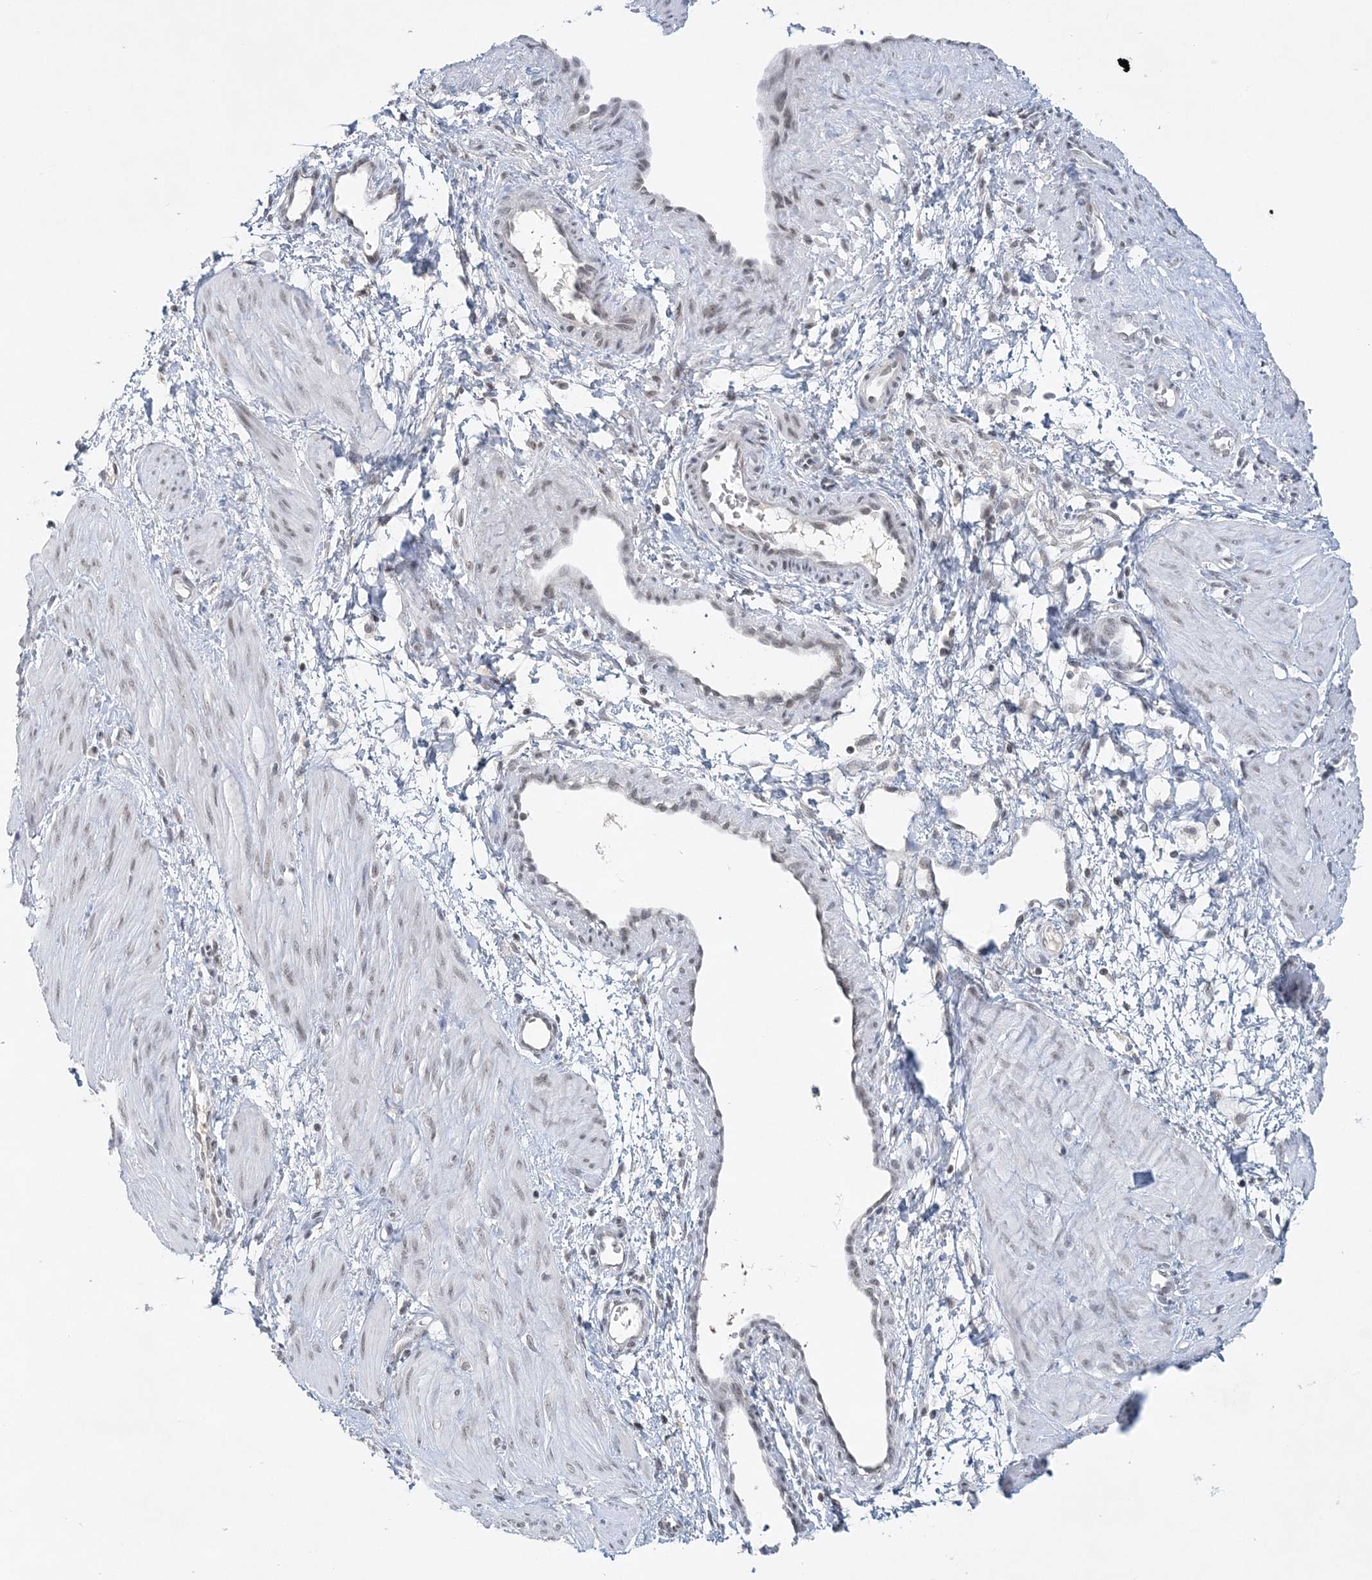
{"staining": {"intensity": "weak", "quantity": "25%-75%", "location": "nuclear"}, "tissue": "smooth muscle", "cell_type": "Smooth muscle cells", "image_type": "normal", "snomed": [{"axis": "morphology", "description": "Normal tissue, NOS"}, {"axis": "topography", "description": "Endometrium"}], "caption": "Smooth muscle cells display low levels of weak nuclear staining in approximately 25%-75% of cells in normal human smooth muscle.", "gene": "KMT2D", "patient": {"sex": "female", "age": 33}}